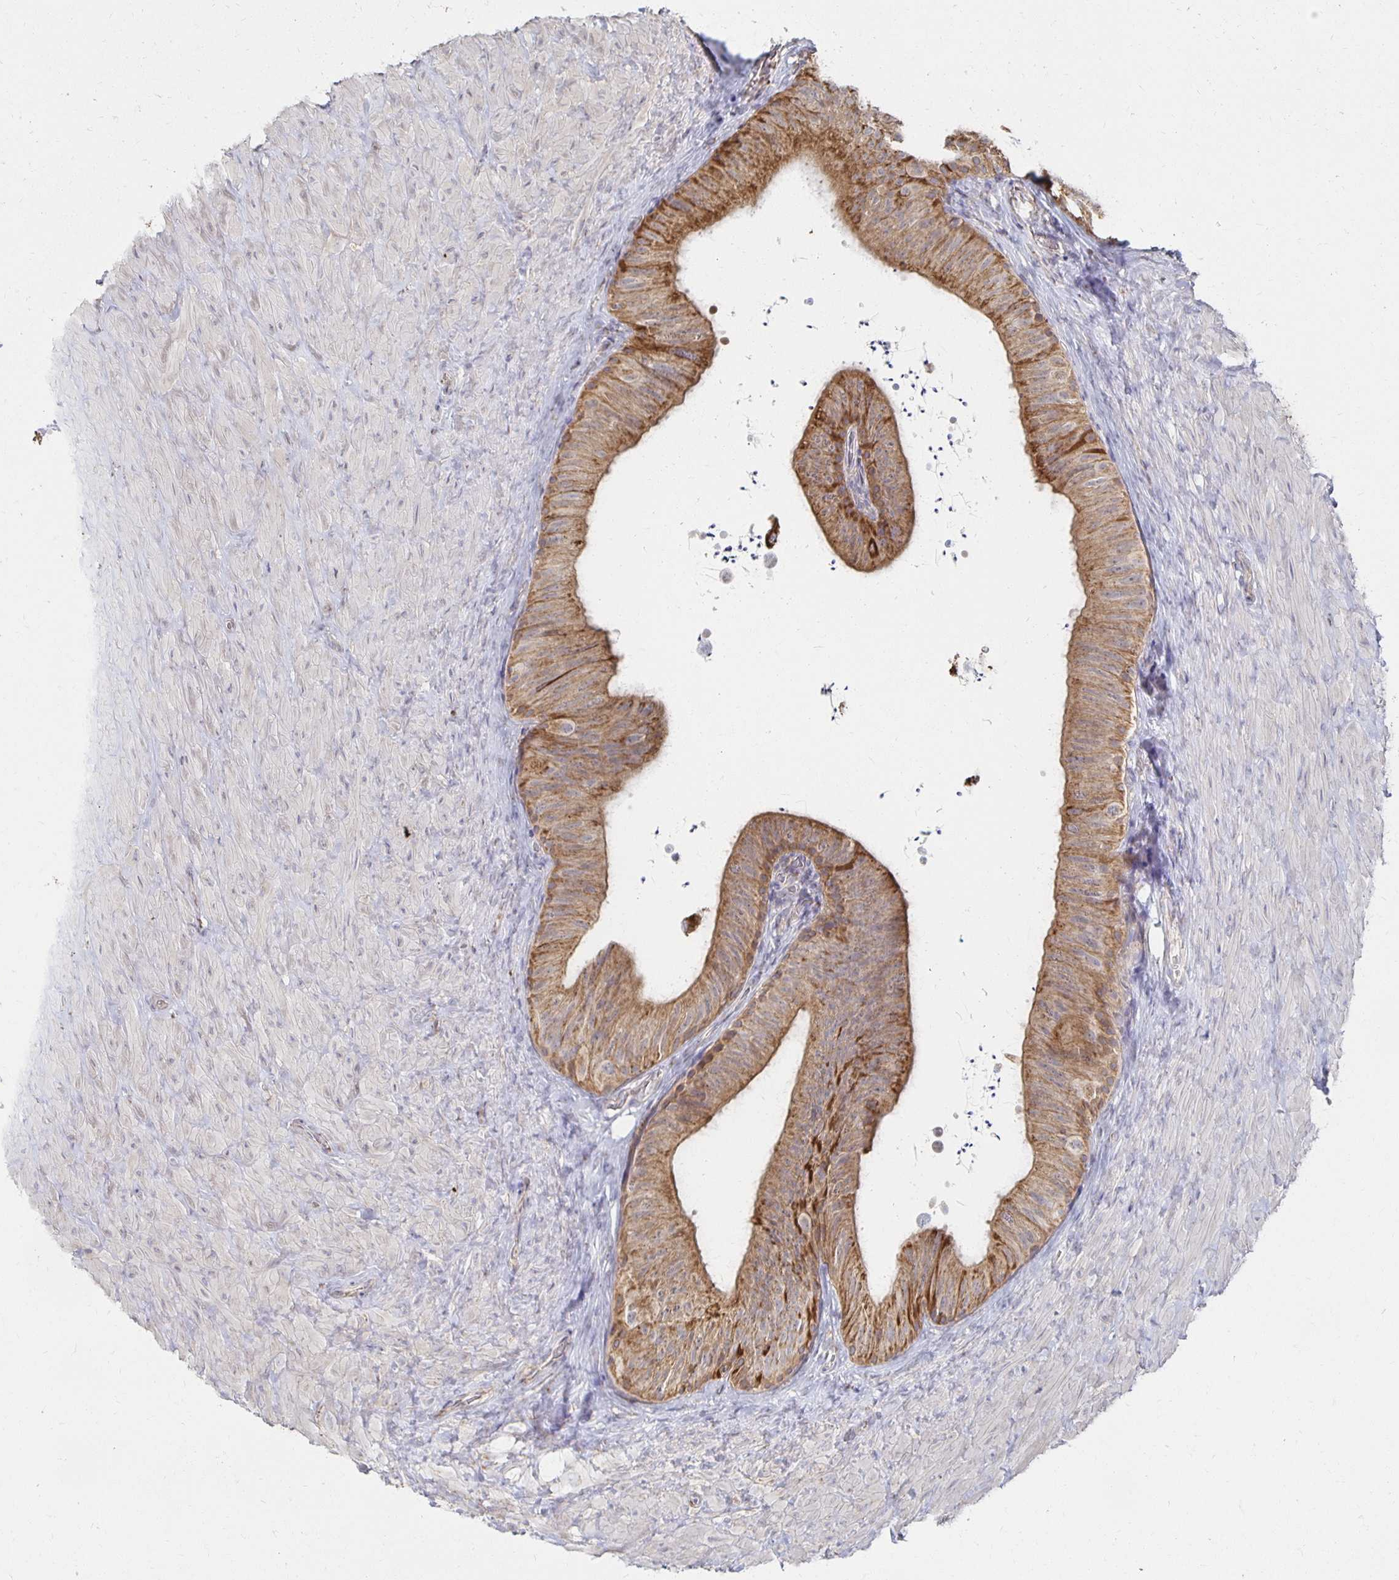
{"staining": {"intensity": "moderate", "quantity": ">75%", "location": "cytoplasmic/membranous"}, "tissue": "epididymis", "cell_type": "Glandular cells", "image_type": "normal", "snomed": [{"axis": "morphology", "description": "Normal tissue, NOS"}, {"axis": "topography", "description": "Epididymis, spermatic cord, NOS"}, {"axis": "topography", "description": "Epididymis"}], "caption": "Protein staining of benign epididymis shows moderate cytoplasmic/membranous staining in approximately >75% of glandular cells. Immunohistochemistry stains the protein of interest in brown and the nuclei are stained blue.", "gene": "NKX2", "patient": {"sex": "male", "age": 31}}